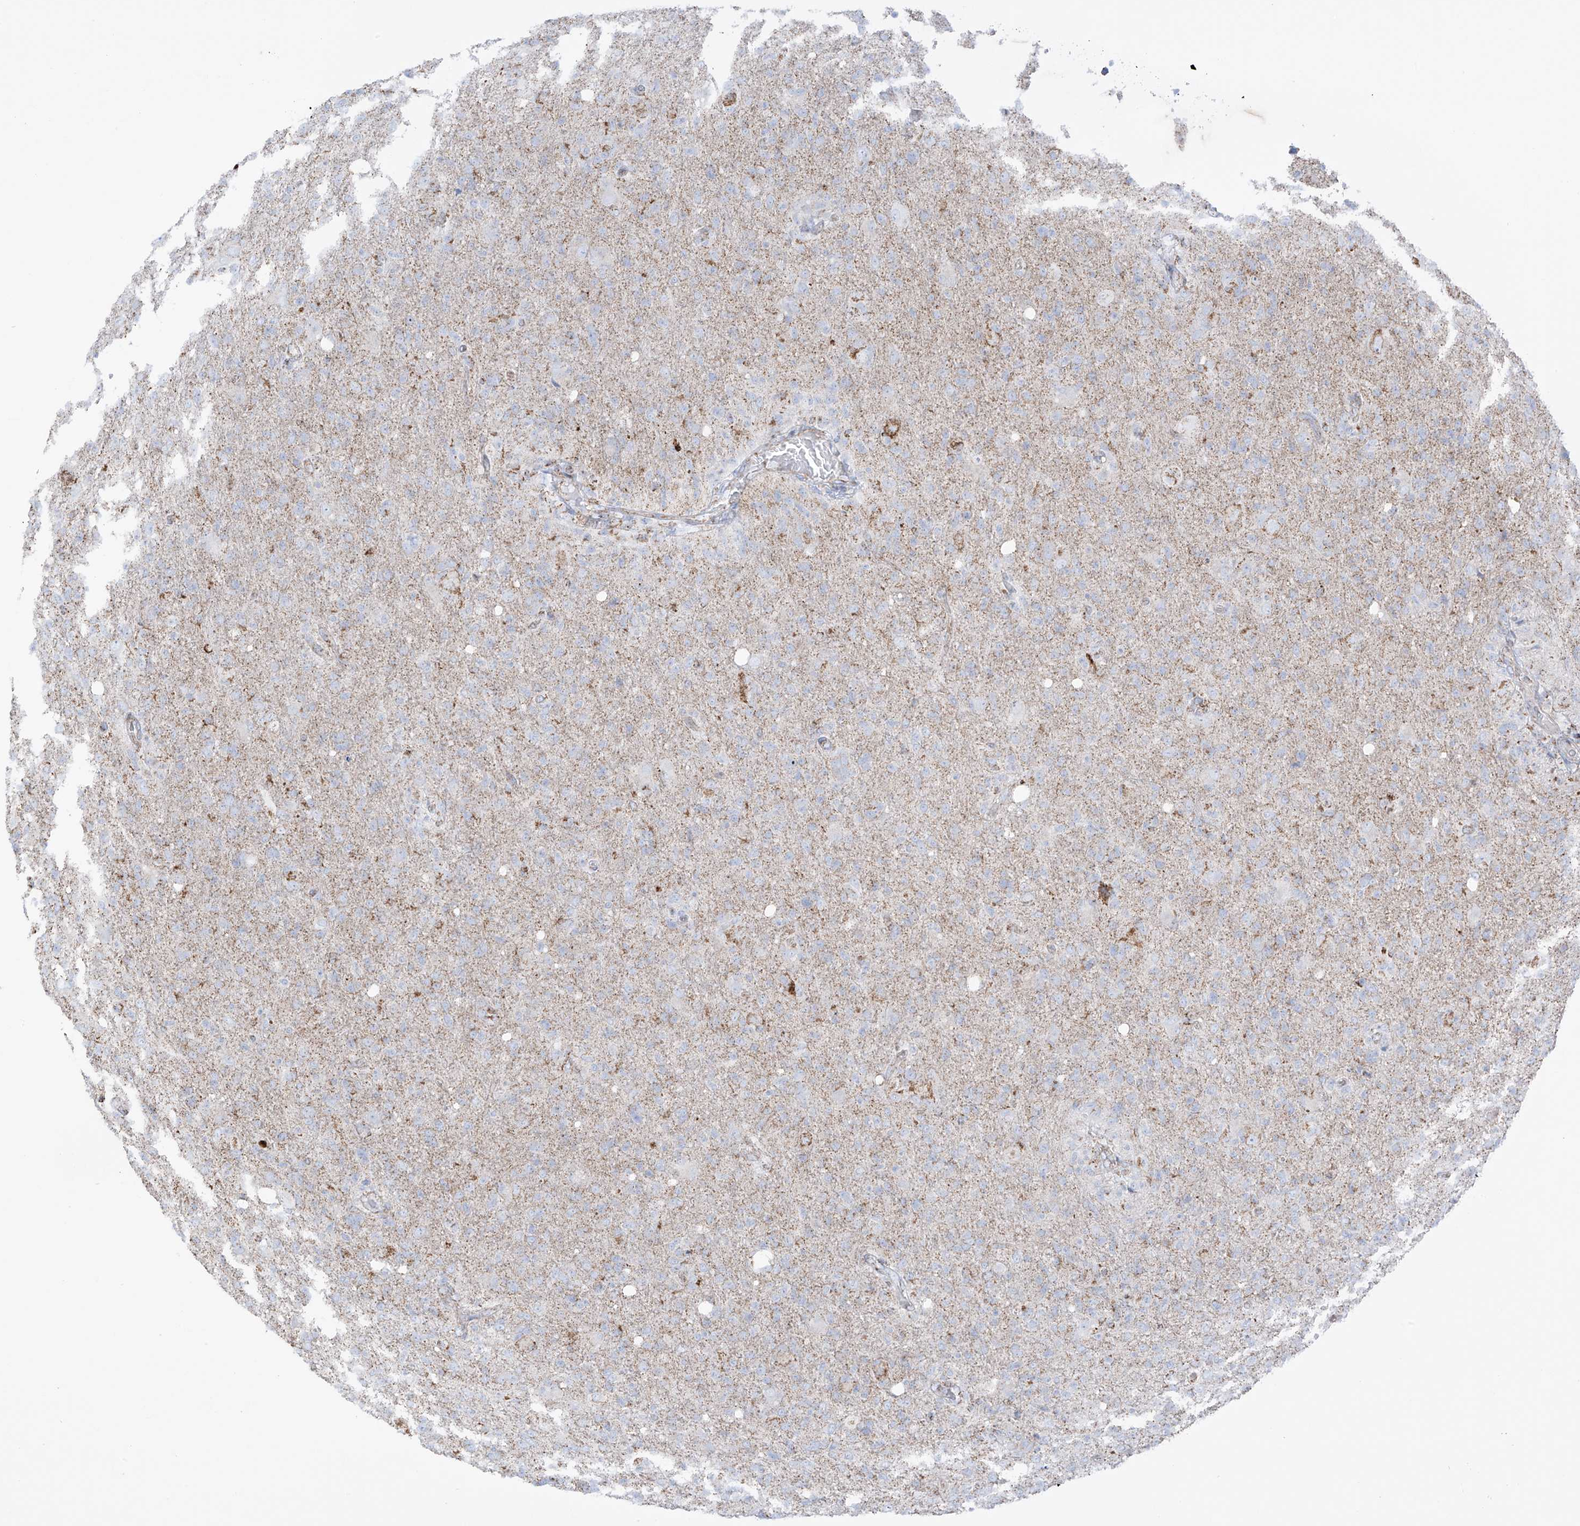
{"staining": {"intensity": "weak", "quantity": "<25%", "location": "cytoplasmic/membranous"}, "tissue": "glioma", "cell_type": "Tumor cells", "image_type": "cancer", "snomed": [{"axis": "morphology", "description": "Glioma, malignant, High grade"}, {"axis": "topography", "description": "Brain"}], "caption": "Tumor cells show no significant protein positivity in malignant glioma (high-grade). (Stains: DAB immunohistochemistry (IHC) with hematoxylin counter stain, Microscopy: brightfield microscopy at high magnification).", "gene": "XKR3", "patient": {"sex": "female", "age": 57}}